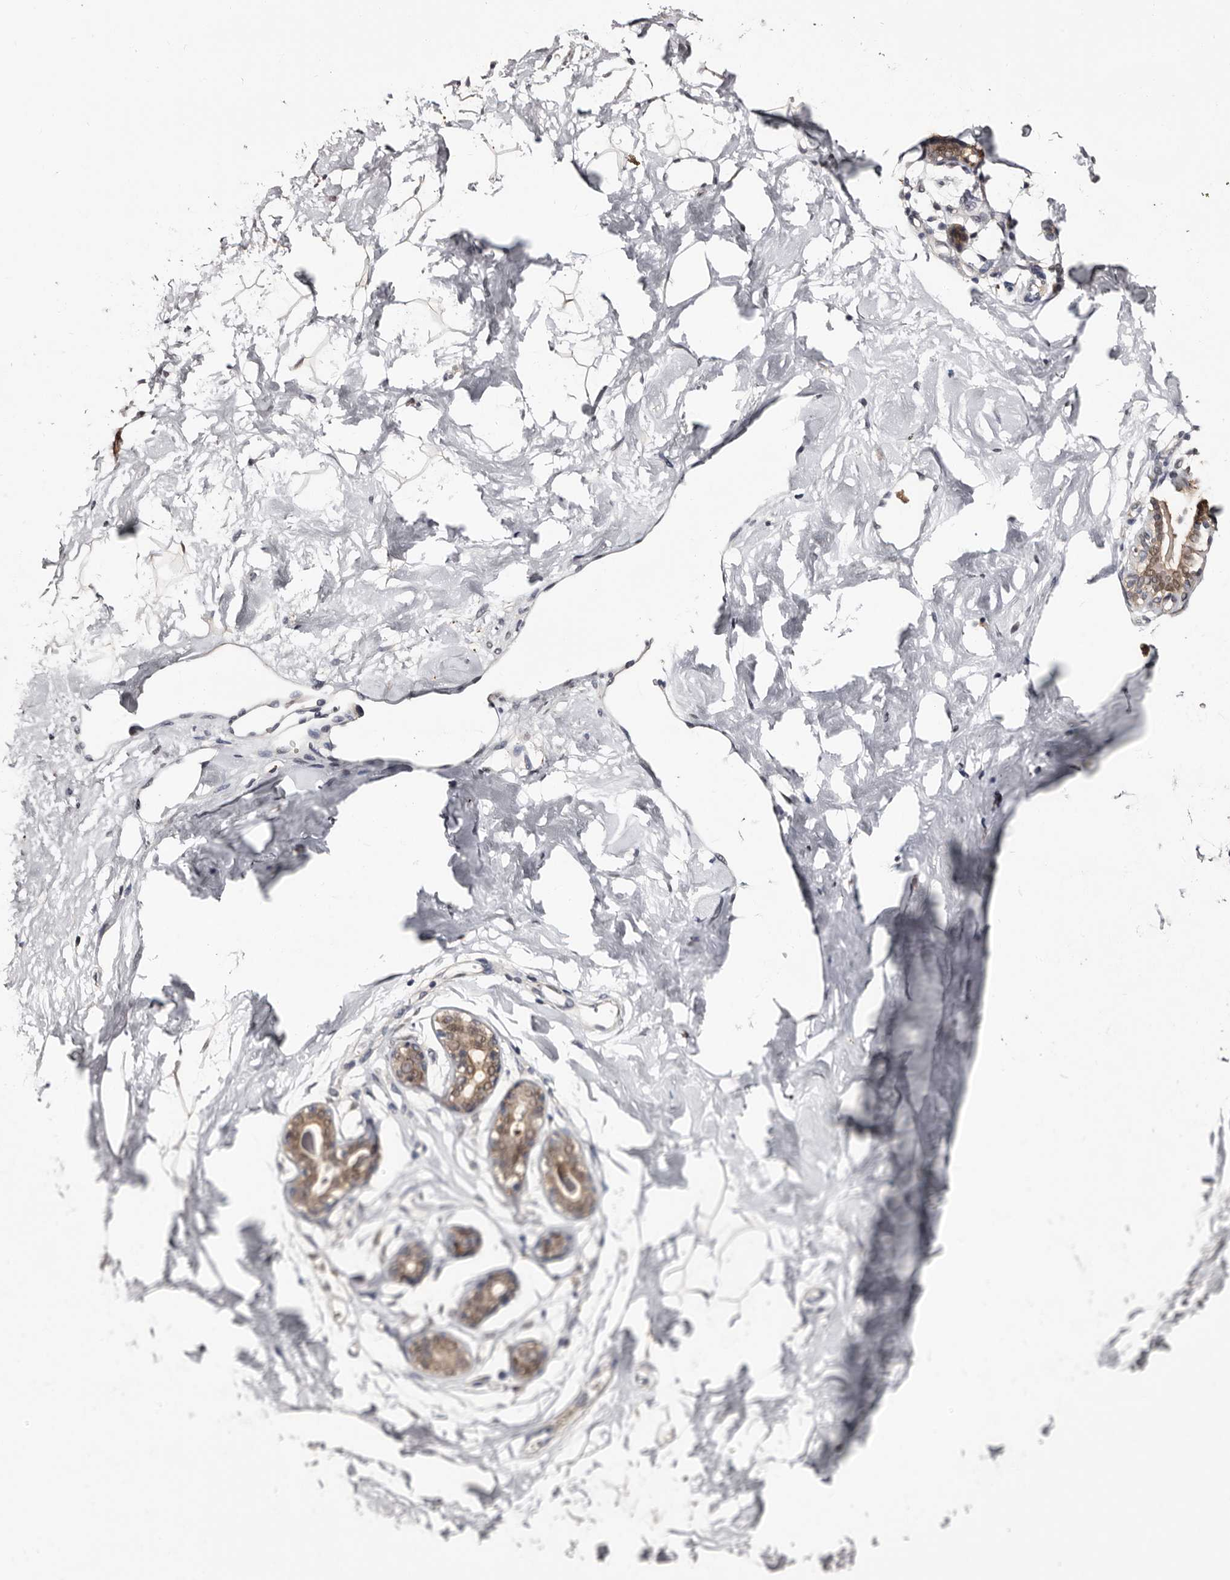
{"staining": {"intensity": "negative", "quantity": "none", "location": "none"}, "tissue": "breast", "cell_type": "Adipocytes", "image_type": "normal", "snomed": [{"axis": "morphology", "description": "Normal tissue, NOS"}, {"axis": "morphology", "description": "Adenoma, NOS"}, {"axis": "topography", "description": "Breast"}], "caption": "An immunohistochemistry micrograph of normal breast is shown. There is no staining in adipocytes of breast.", "gene": "DNPH1", "patient": {"sex": "female", "age": 23}}